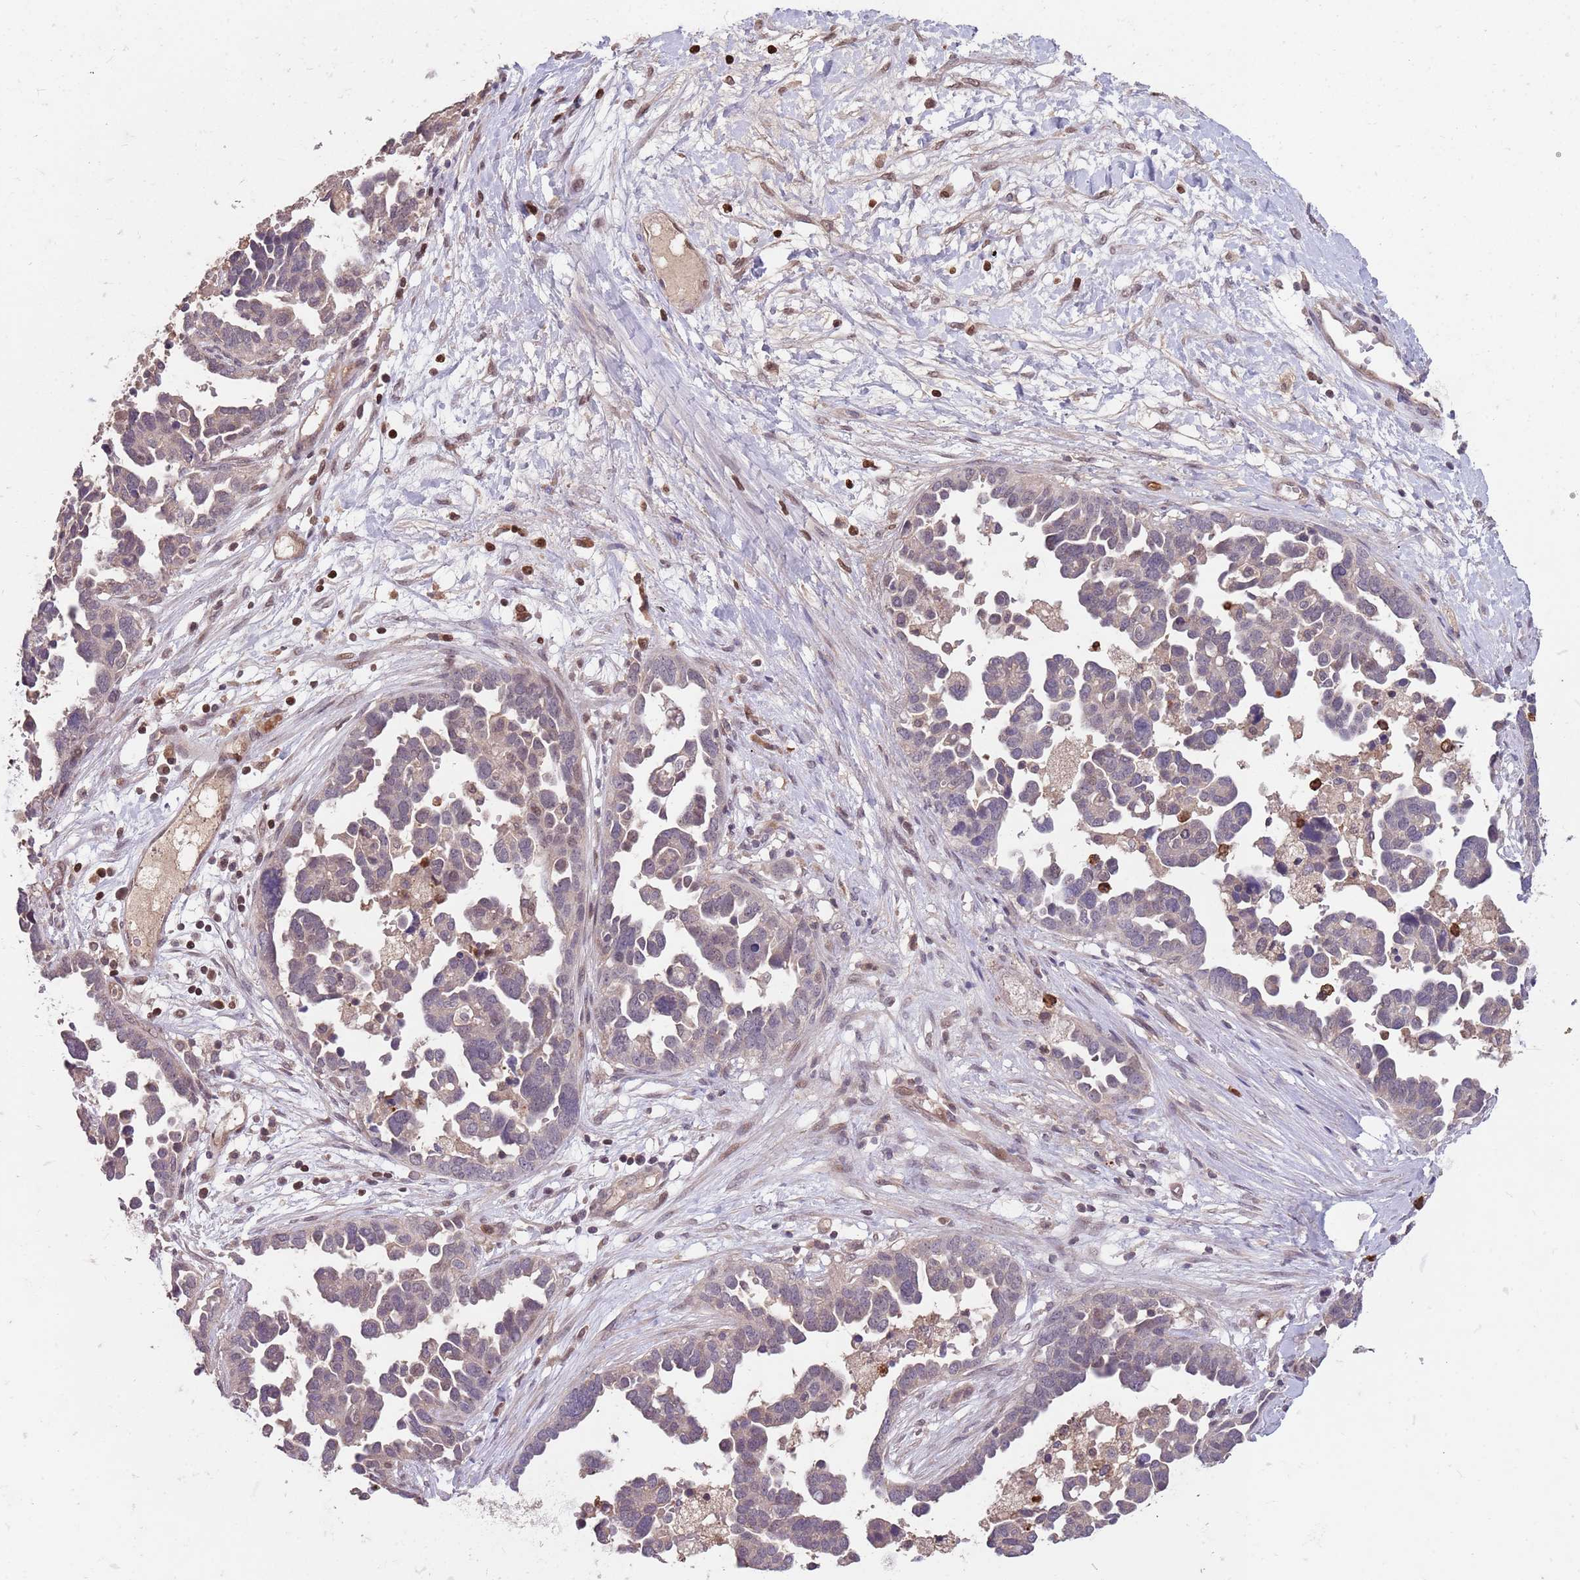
{"staining": {"intensity": "negative", "quantity": "none", "location": "none"}, "tissue": "ovarian cancer", "cell_type": "Tumor cells", "image_type": "cancer", "snomed": [{"axis": "morphology", "description": "Cystadenocarcinoma, serous, NOS"}, {"axis": "topography", "description": "Ovary"}], "caption": "This image is of ovarian cancer stained with immunohistochemistry (IHC) to label a protein in brown with the nuclei are counter-stained blue. There is no expression in tumor cells. (IHC, brightfield microscopy, high magnification).", "gene": "MEI1", "patient": {"sex": "female", "age": 54}}